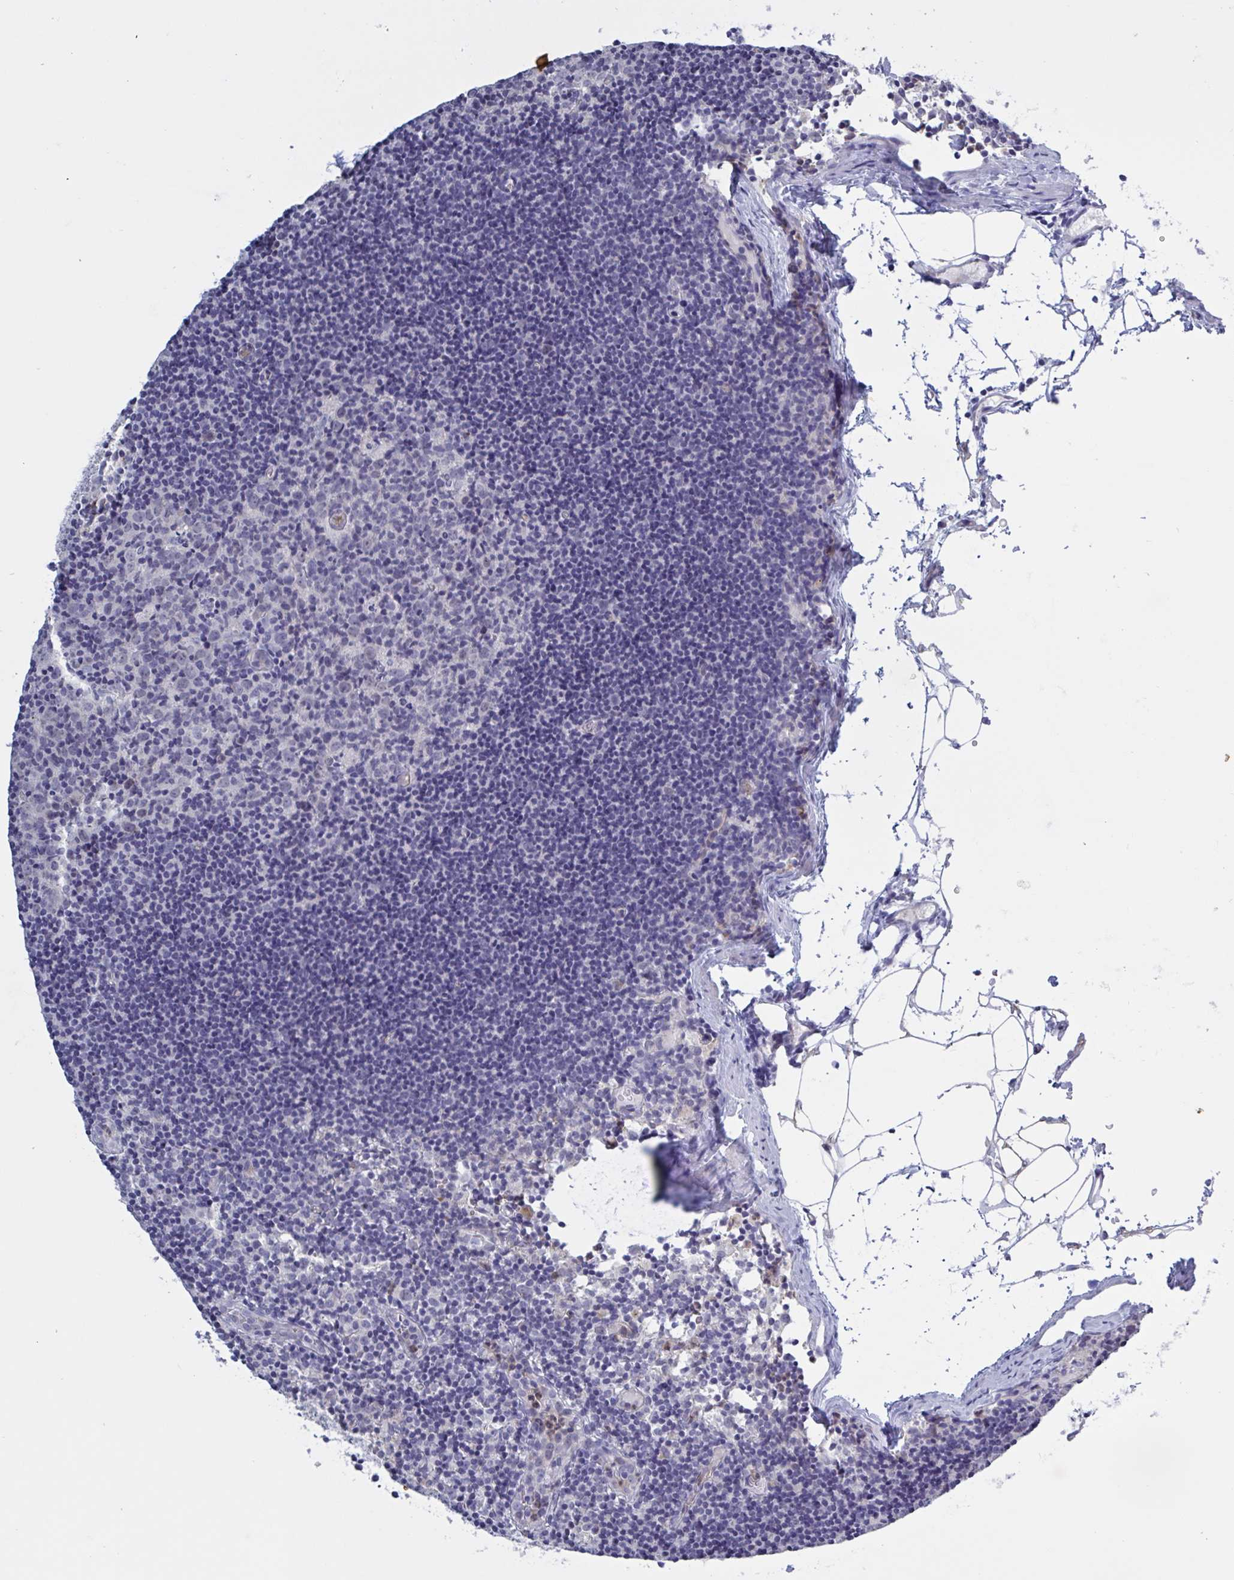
{"staining": {"intensity": "negative", "quantity": "none", "location": "none"}, "tissue": "lymph node", "cell_type": "Germinal center cells", "image_type": "normal", "snomed": [{"axis": "morphology", "description": "Normal tissue, NOS"}, {"axis": "topography", "description": "Lymph node"}], "caption": "This micrograph is of unremarkable lymph node stained with immunohistochemistry to label a protein in brown with the nuclei are counter-stained blue. There is no expression in germinal center cells.", "gene": "ST14", "patient": {"sex": "female", "age": 45}}